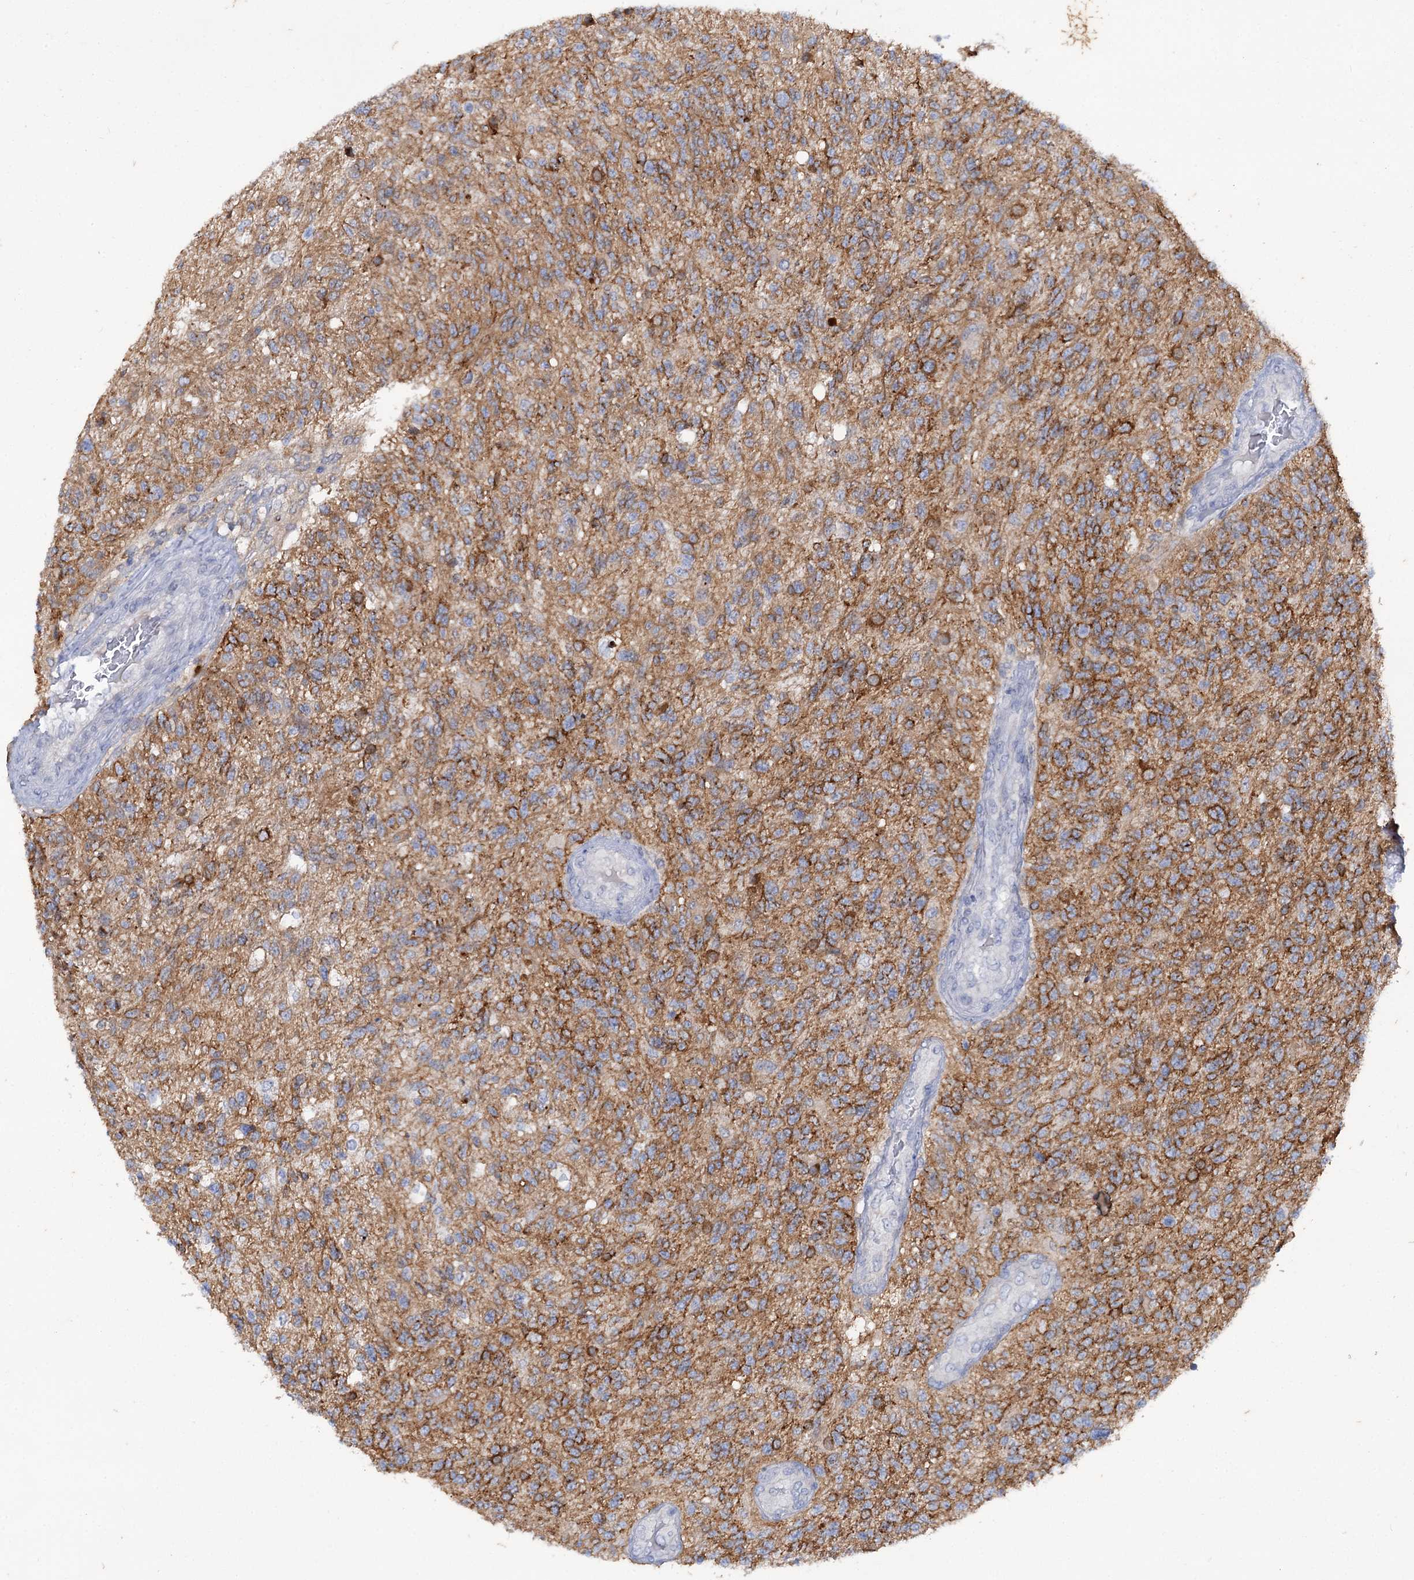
{"staining": {"intensity": "moderate", "quantity": "<25%", "location": "cytoplasmic/membranous"}, "tissue": "glioma", "cell_type": "Tumor cells", "image_type": "cancer", "snomed": [{"axis": "morphology", "description": "Glioma, malignant, High grade"}, {"axis": "topography", "description": "Brain"}], "caption": "A photomicrograph of human glioma stained for a protein reveals moderate cytoplasmic/membranous brown staining in tumor cells.", "gene": "MID1IP1", "patient": {"sex": "male", "age": 56}}